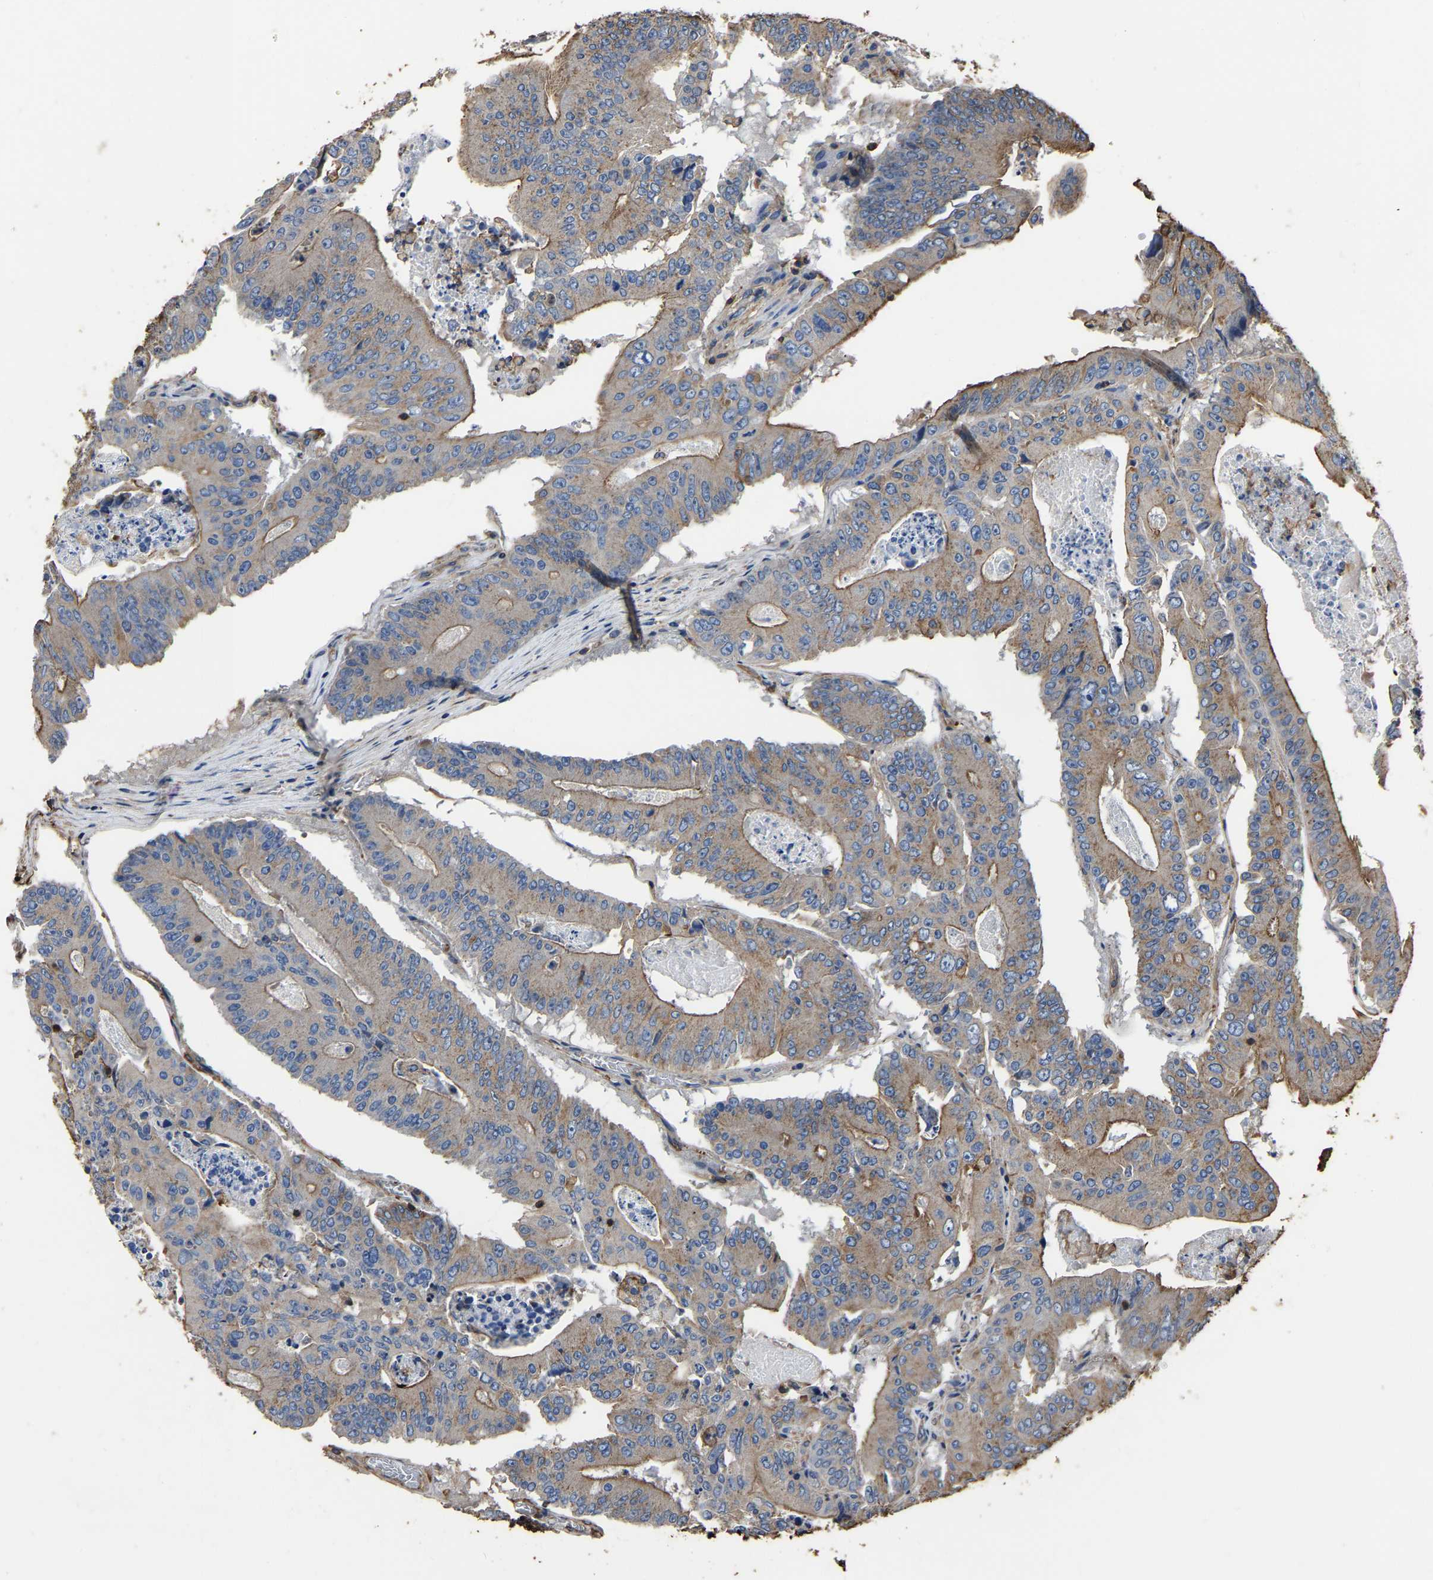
{"staining": {"intensity": "moderate", "quantity": ">75%", "location": "cytoplasmic/membranous"}, "tissue": "colorectal cancer", "cell_type": "Tumor cells", "image_type": "cancer", "snomed": [{"axis": "morphology", "description": "Adenocarcinoma, NOS"}, {"axis": "topography", "description": "Colon"}], "caption": "Human adenocarcinoma (colorectal) stained for a protein (brown) shows moderate cytoplasmic/membranous positive staining in approximately >75% of tumor cells.", "gene": "ARMT1", "patient": {"sex": "male", "age": 87}}